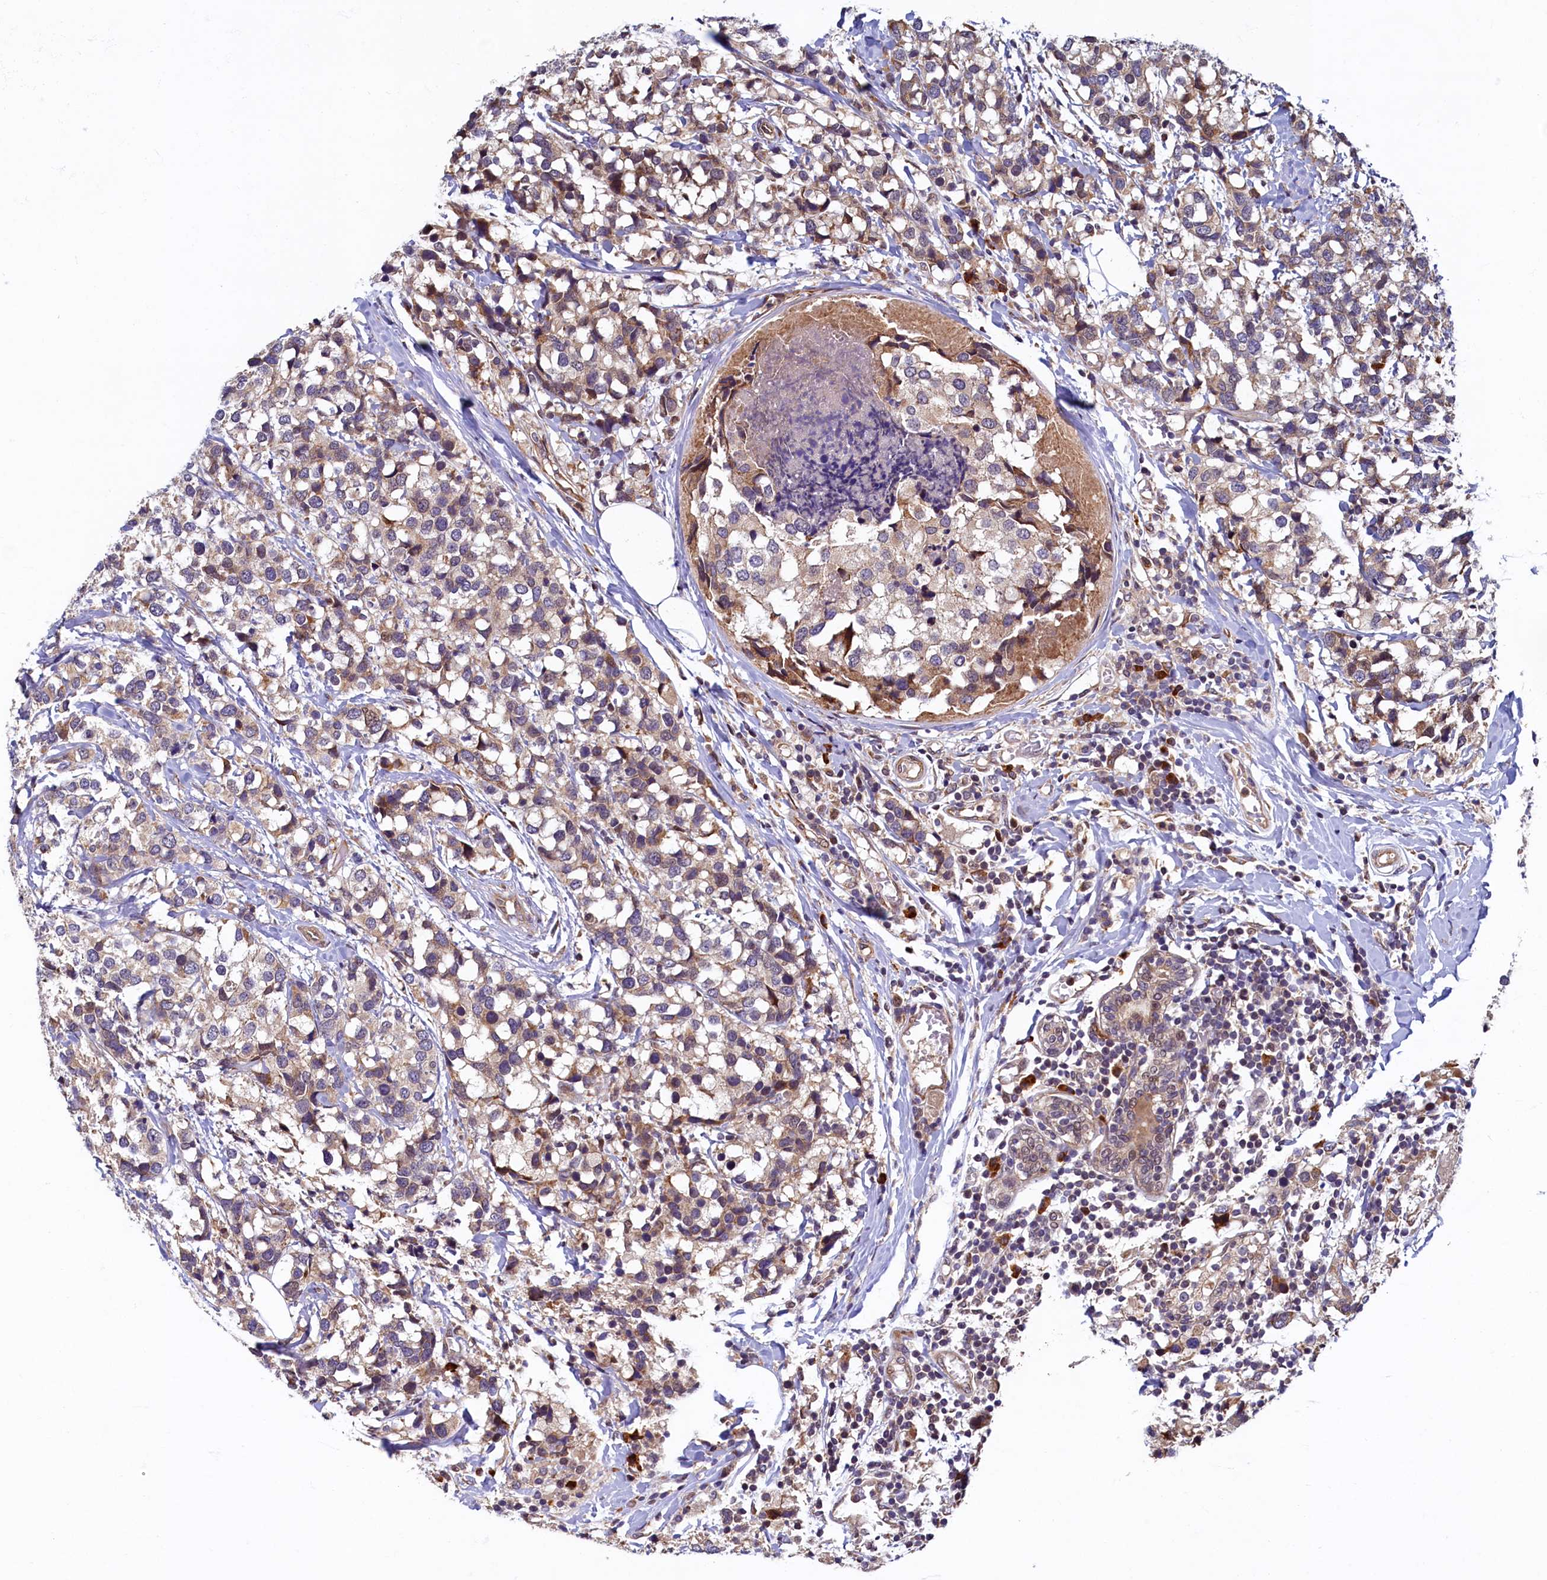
{"staining": {"intensity": "weak", "quantity": "25%-75%", "location": "cytoplasmic/membranous"}, "tissue": "breast cancer", "cell_type": "Tumor cells", "image_type": "cancer", "snomed": [{"axis": "morphology", "description": "Lobular carcinoma"}, {"axis": "topography", "description": "Breast"}], "caption": "Breast cancer (lobular carcinoma) tissue displays weak cytoplasmic/membranous expression in about 25%-75% of tumor cells, visualized by immunohistochemistry. The staining was performed using DAB (3,3'-diaminobenzidine), with brown indicating positive protein expression. Nuclei are stained blue with hematoxylin.", "gene": "SLC16A14", "patient": {"sex": "female", "age": 59}}